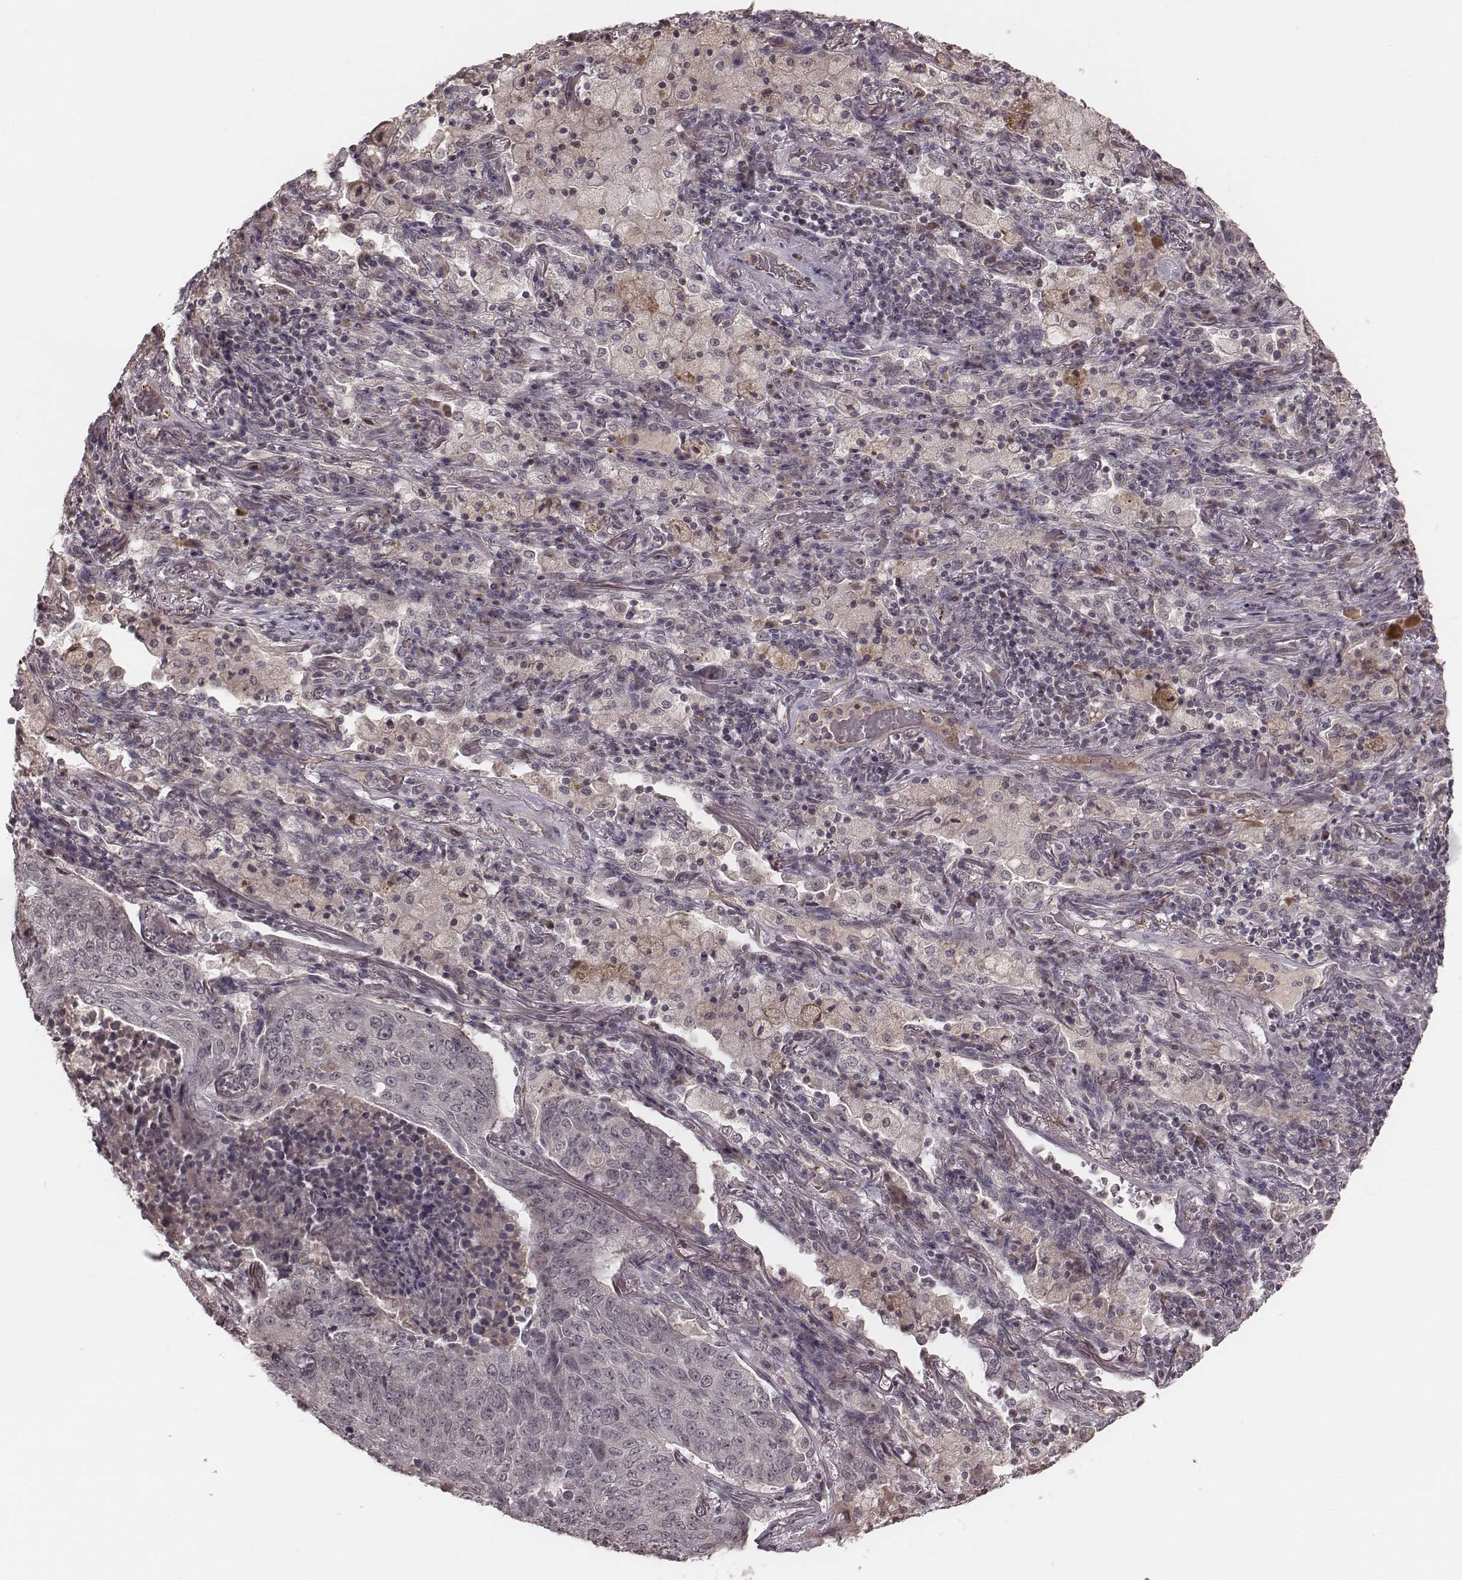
{"staining": {"intensity": "negative", "quantity": "none", "location": "none"}, "tissue": "lung cancer", "cell_type": "Tumor cells", "image_type": "cancer", "snomed": [{"axis": "morphology", "description": "Normal tissue, NOS"}, {"axis": "morphology", "description": "Squamous cell carcinoma, NOS"}, {"axis": "topography", "description": "Bronchus"}, {"axis": "topography", "description": "Lung"}], "caption": "Lung squamous cell carcinoma was stained to show a protein in brown. There is no significant positivity in tumor cells. (DAB IHC with hematoxylin counter stain).", "gene": "IL5", "patient": {"sex": "male", "age": 64}}